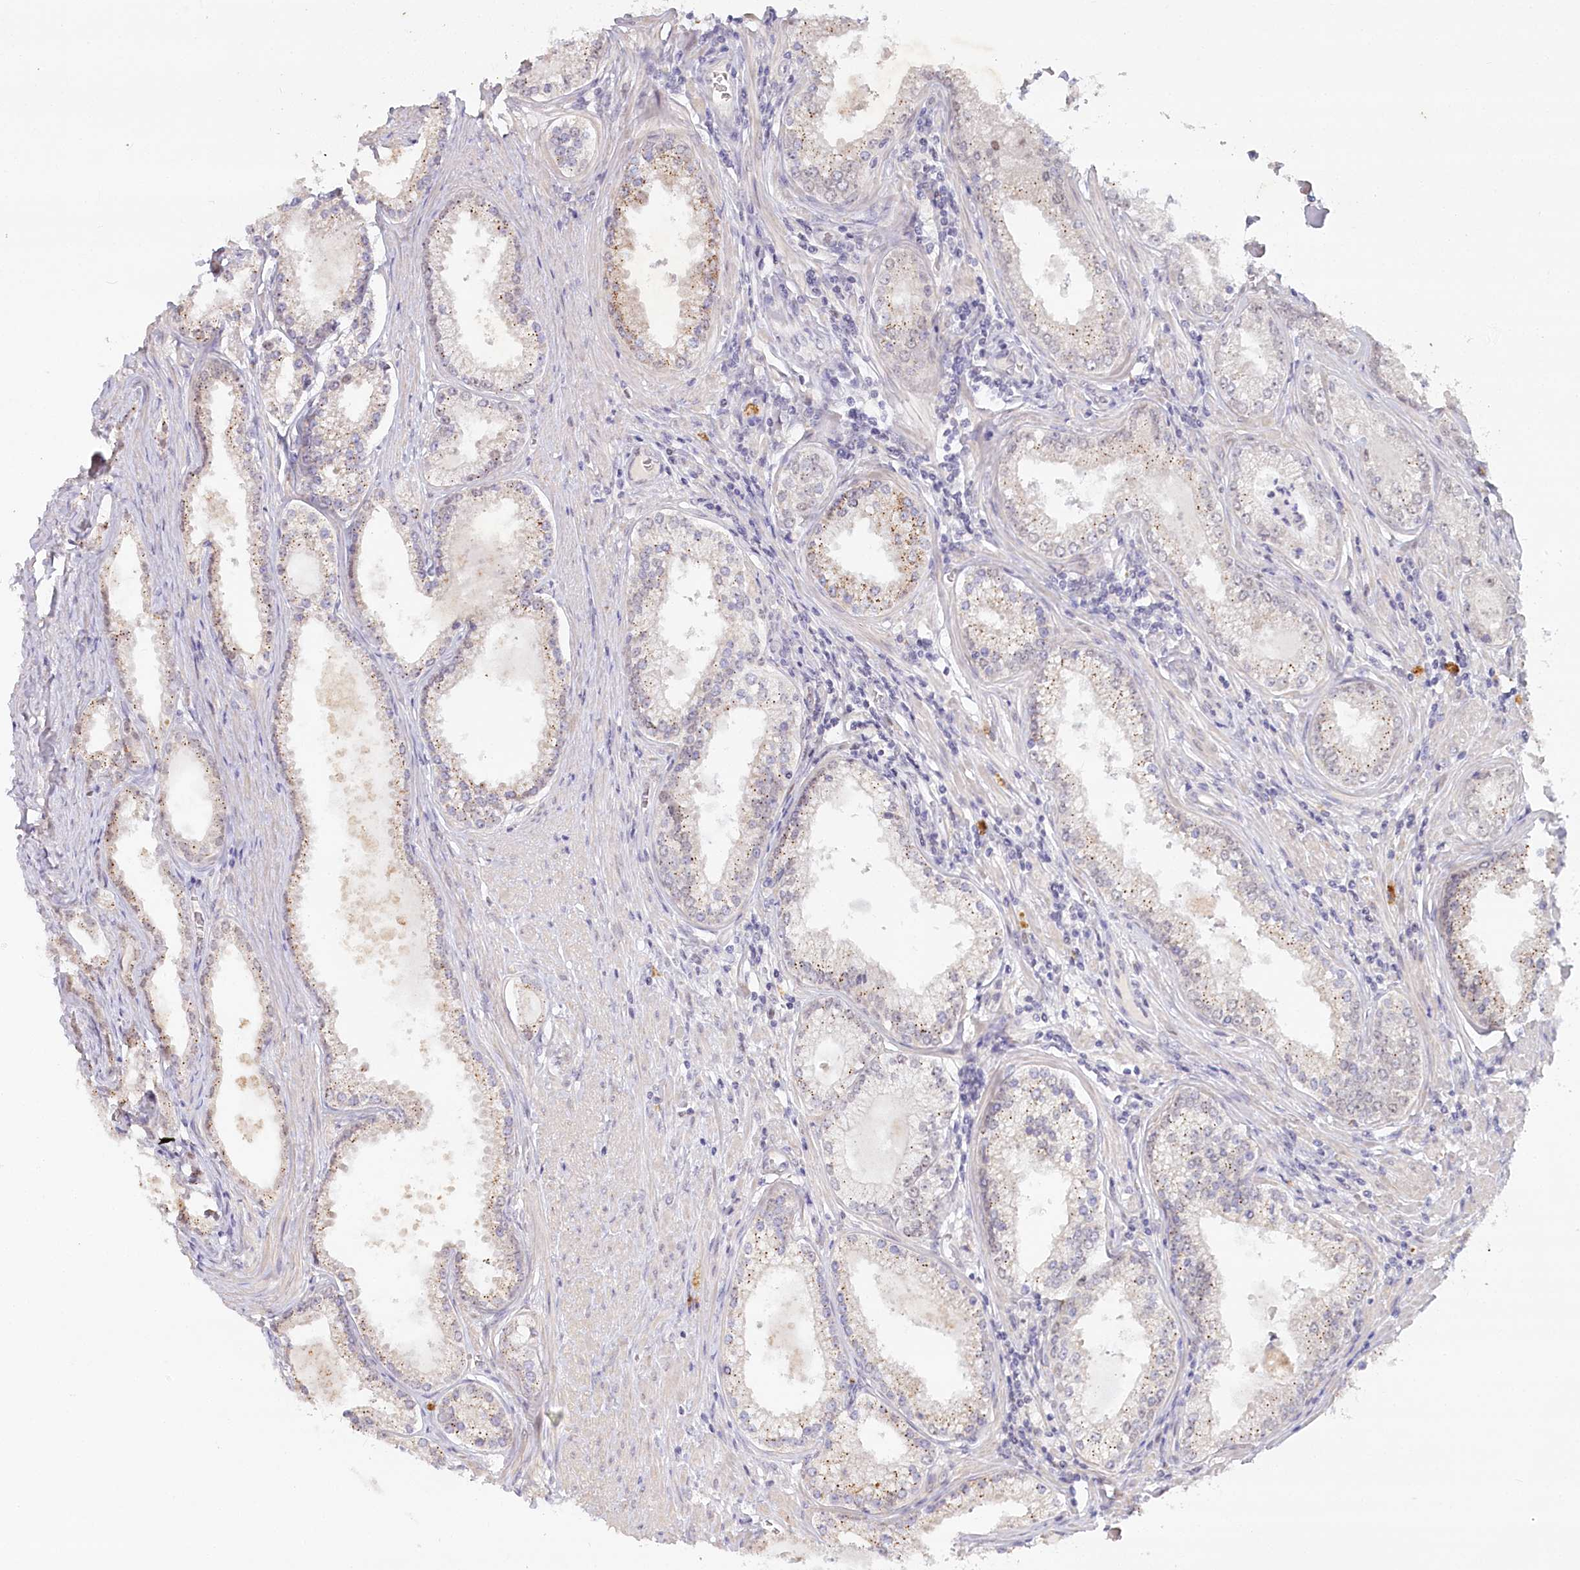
{"staining": {"intensity": "weak", "quantity": "25%-75%", "location": "cytoplasmic/membranous"}, "tissue": "prostate cancer", "cell_type": "Tumor cells", "image_type": "cancer", "snomed": [{"axis": "morphology", "description": "Adenocarcinoma, High grade"}, {"axis": "topography", "description": "Prostate"}], "caption": "An immunohistochemistry histopathology image of neoplastic tissue is shown. Protein staining in brown highlights weak cytoplasmic/membranous positivity in prostate adenocarcinoma (high-grade) within tumor cells.", "gene": "ABITRAM", "patient": {"sex": "male", "age": 68}}